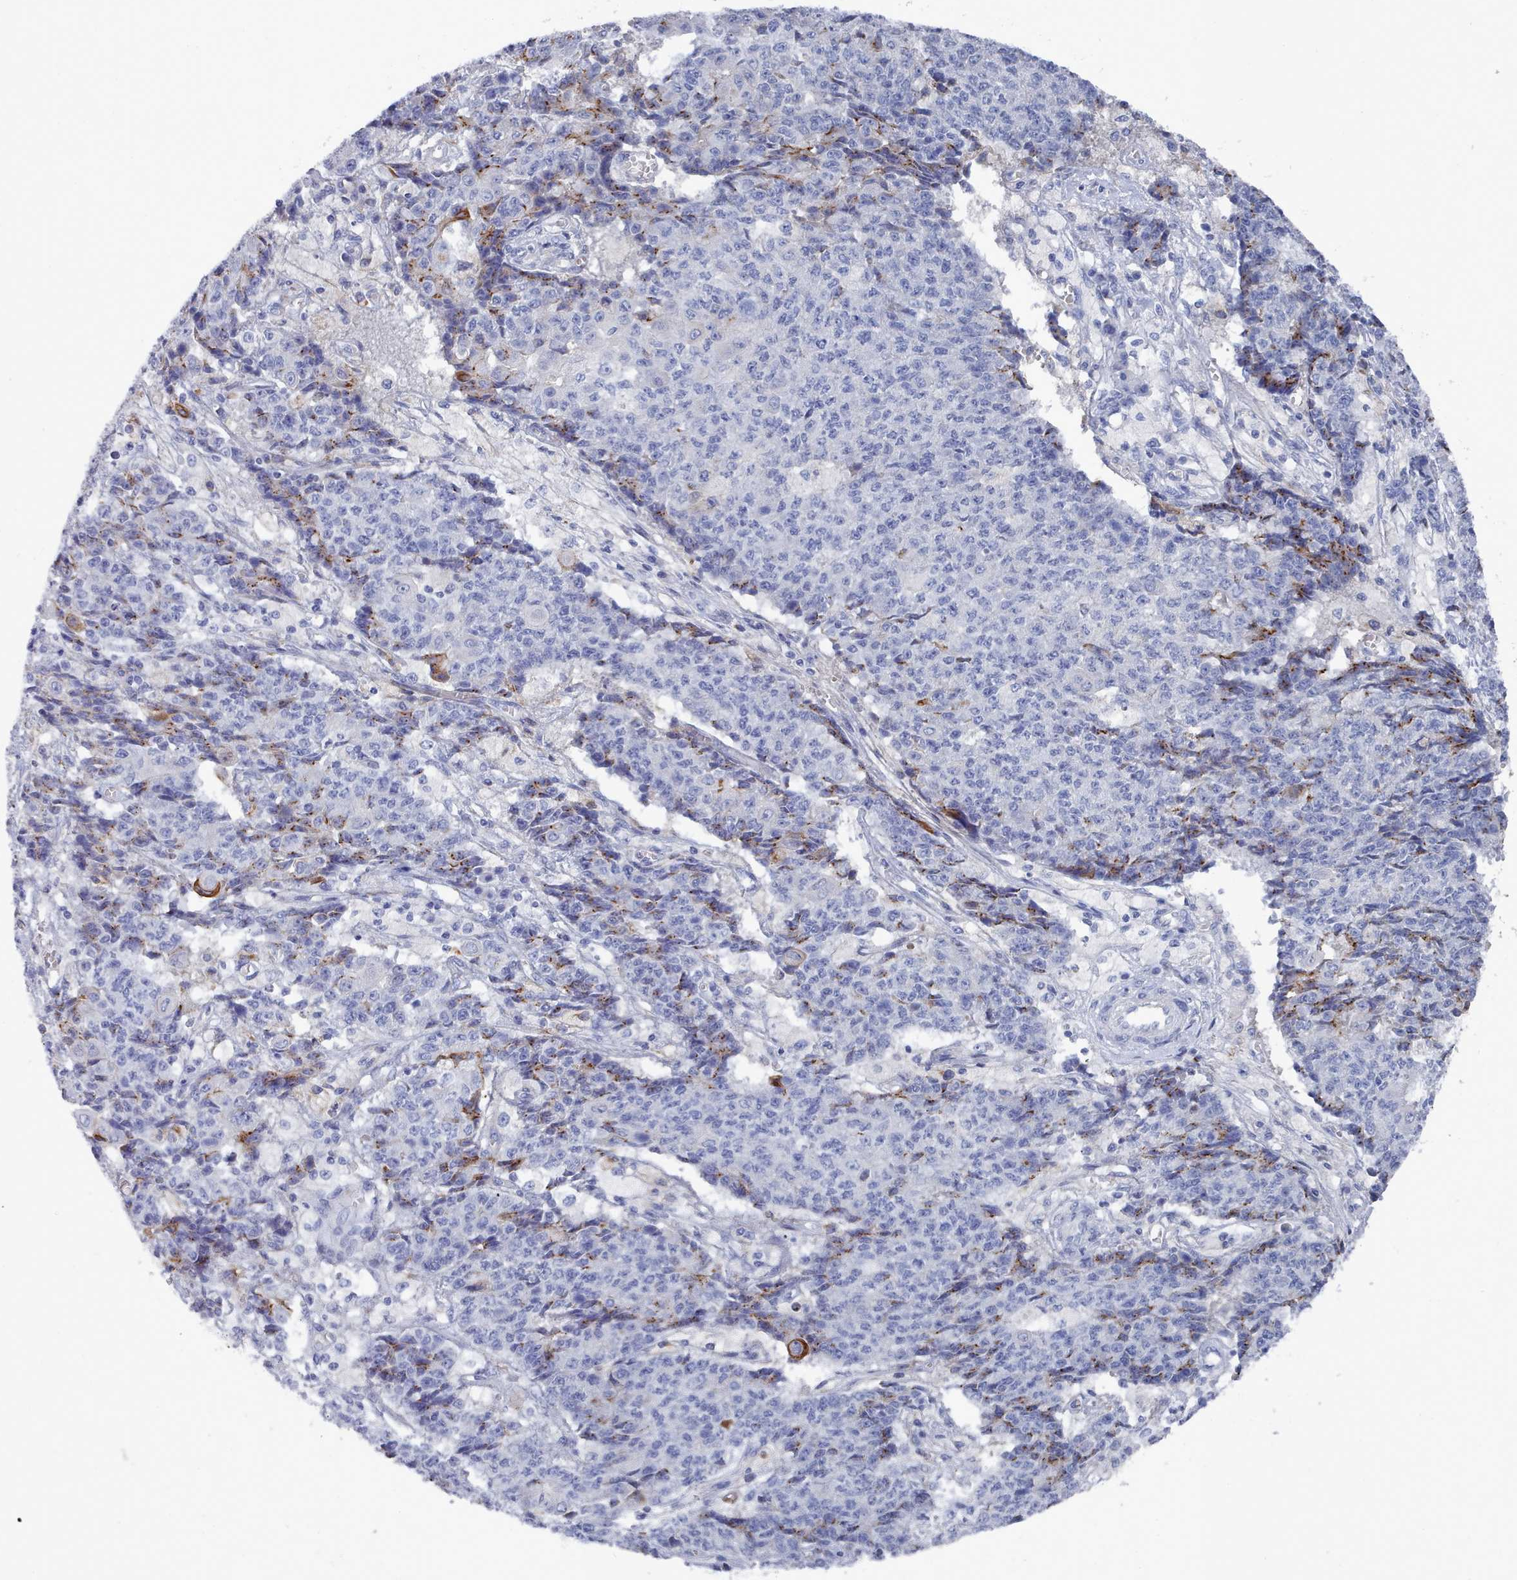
{"staining": {"intensity": "moderate", "quantity": "<25%", "location": "cytoplasmic/membranous"}, "tissue": "ovarian cancer", "cell_type": "Tumor cells", "image_type": "cancer", "snomed": [{"axis": "morphology", "description": "Carcinoma, endometroid"}, {"axis": "topography", "description": "Ovary"}], "caption": "DAB immunohistochemical staining of ovarian cancer (endometroid carcinoma) displays moderate cytoplasmic/membranous protein staining in about <25% of tumor cells. Ihc stains the protein of interest in brown and the nuclei are stained blue.", "gene": "PDE4C", "patient": {"sex": "female", "age": 42}}